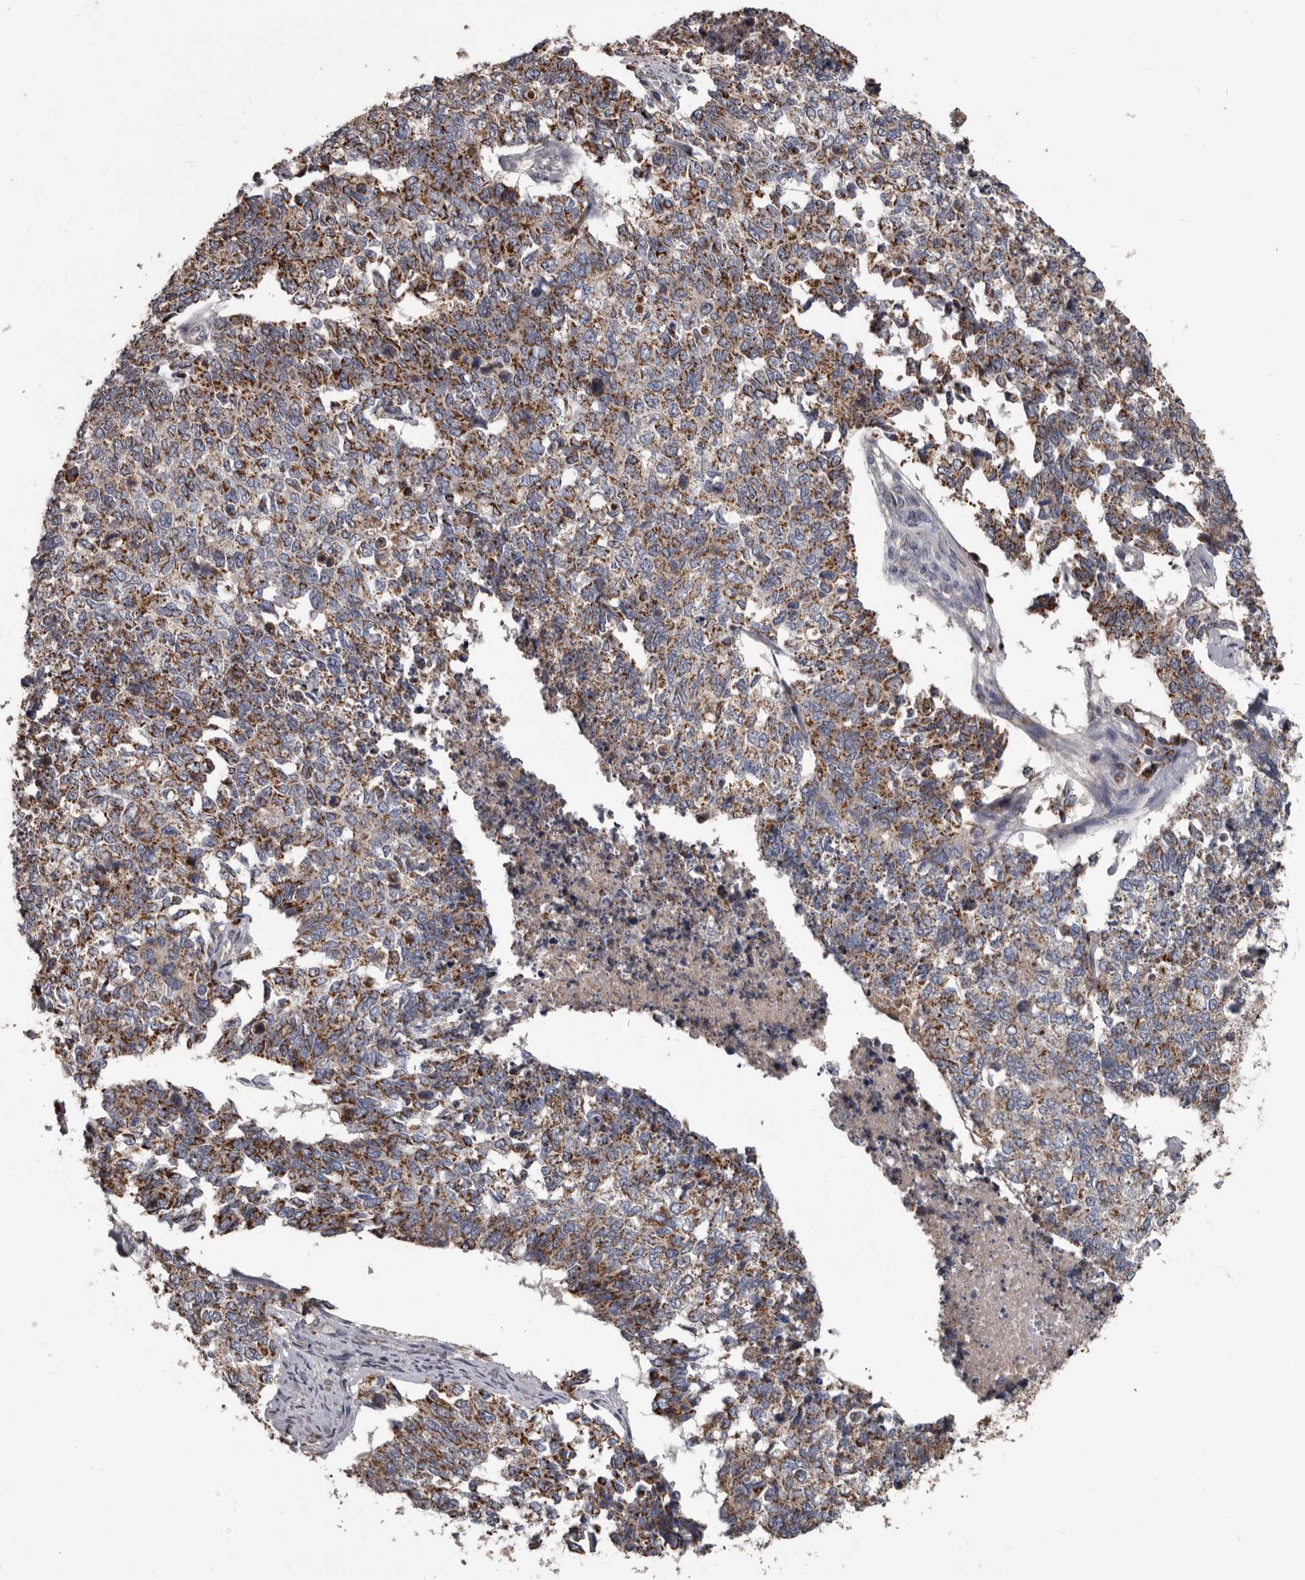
{"staining": {"intensity": "moderate", "quantity": ">75%", "location": "cytoplasmic/membranous"}, "tissue": "cervical cancer", "cell_type": "Tumor cells", "image_type": "cancer", "snomed": [{"axis": "morphology", "description": "Squamous cell carcinoma, NOS"}, {"axis": "topography", "description": "Cervix"}], "caption": "A histopathology image showing moderate cytoplasmic/membranous expression in approximately >75% of tumor cells in cervical cancer (squamous cell carcinoma), as visualized by brown immunohistochemical staining.", "gene": "ALDH5A1", "patient": {"sex": "female", "age": 63}}